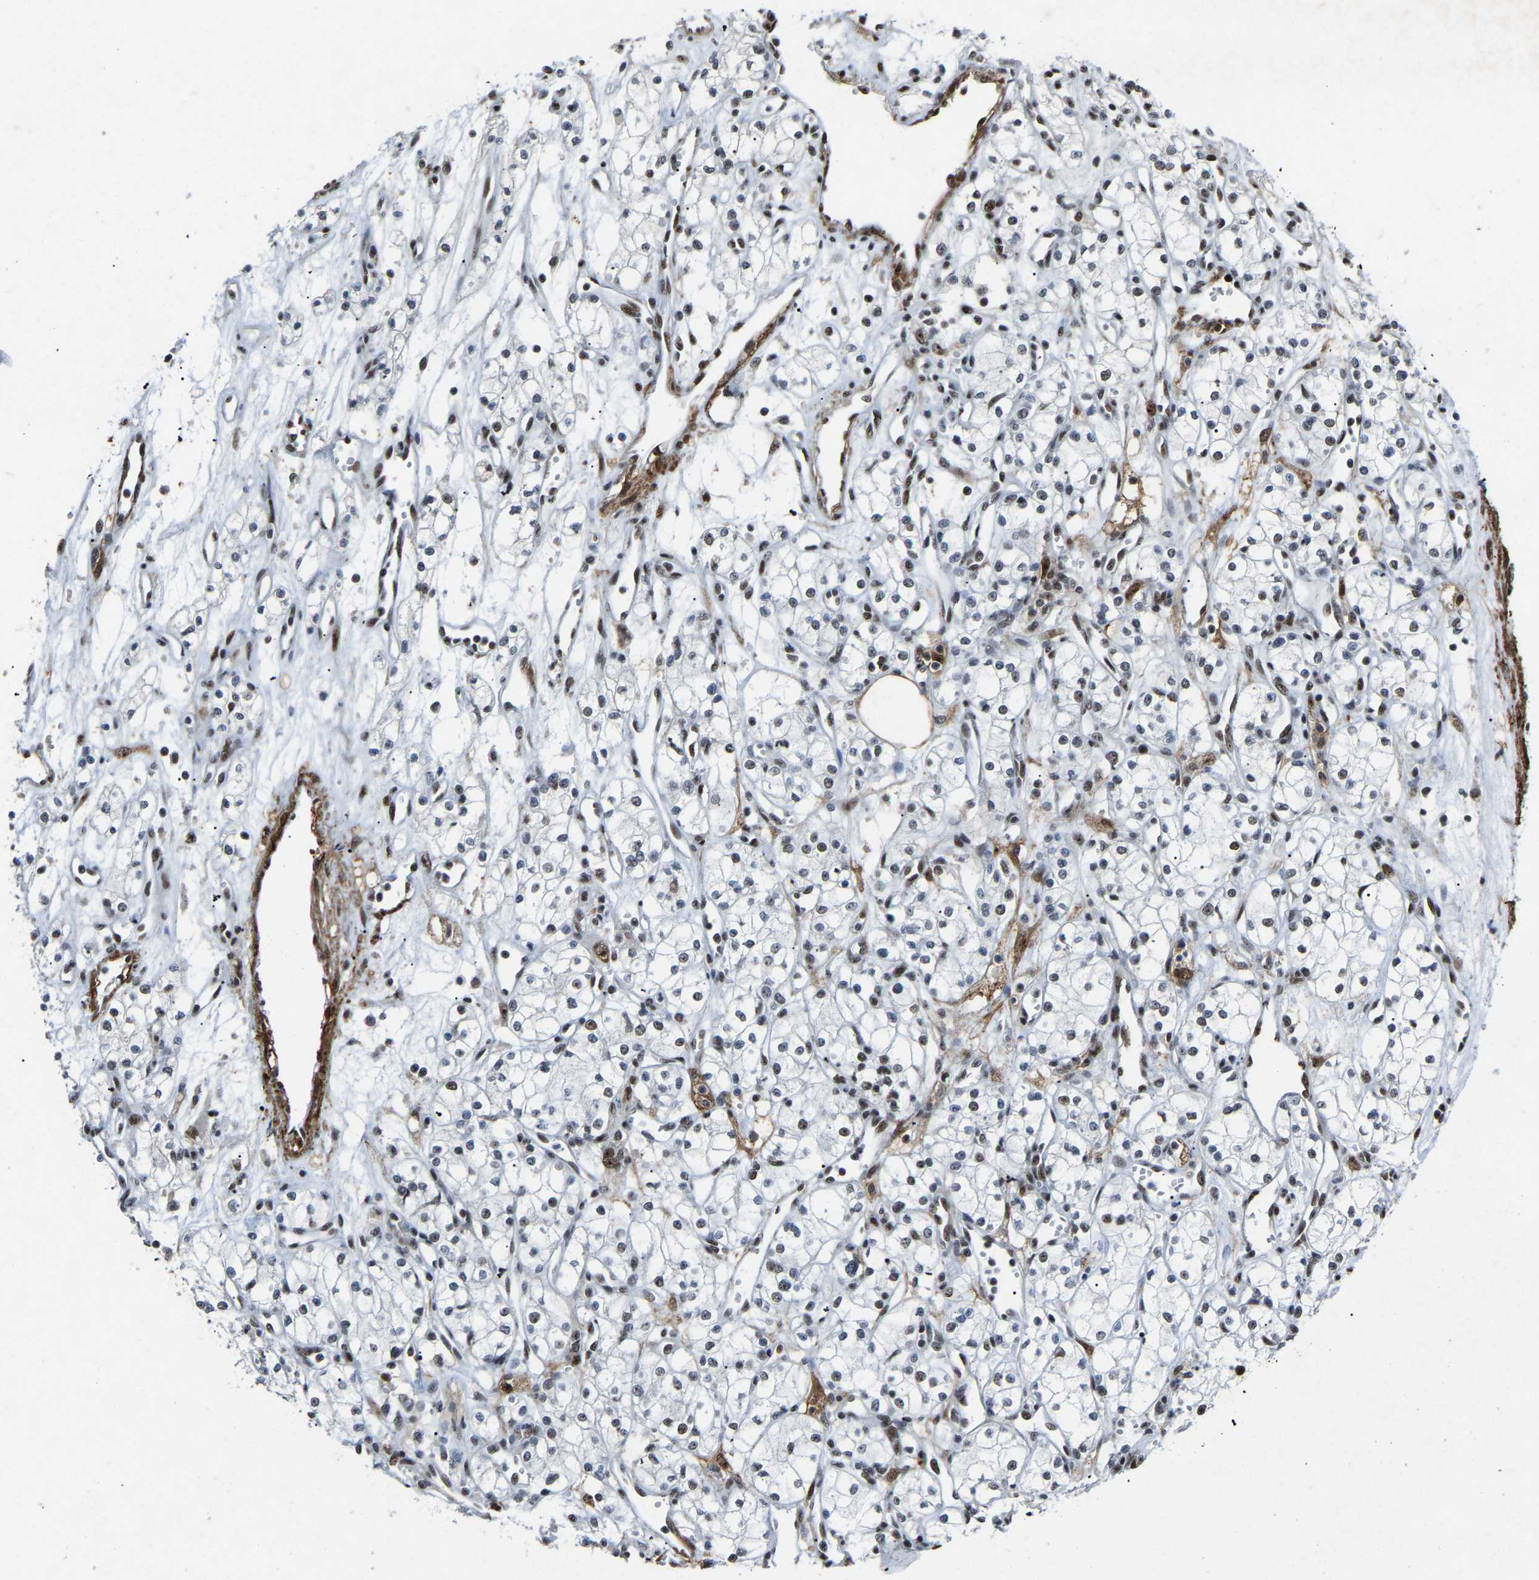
{"staining": {"intensity": "moderate", "quantity": "<25%", "location": "nuclear"}, "tissue": "renal cancer", "cell_type": "Tumor cells", "image_type": "cancer", "snomed": [{"axis": "morphology", "description": "Adenocarcinoma, NOS"}, {"axis": "topography", "description": "Kidney"}], "caption": "About <25% of tumor cells in human renal cancer (adenocarcinoma) exhibit moderate nuclear protein expression as visualized by brown immunohistochemical staining.", "gene": "DDX5", "patient": {"sex": "male", "age": 59}}